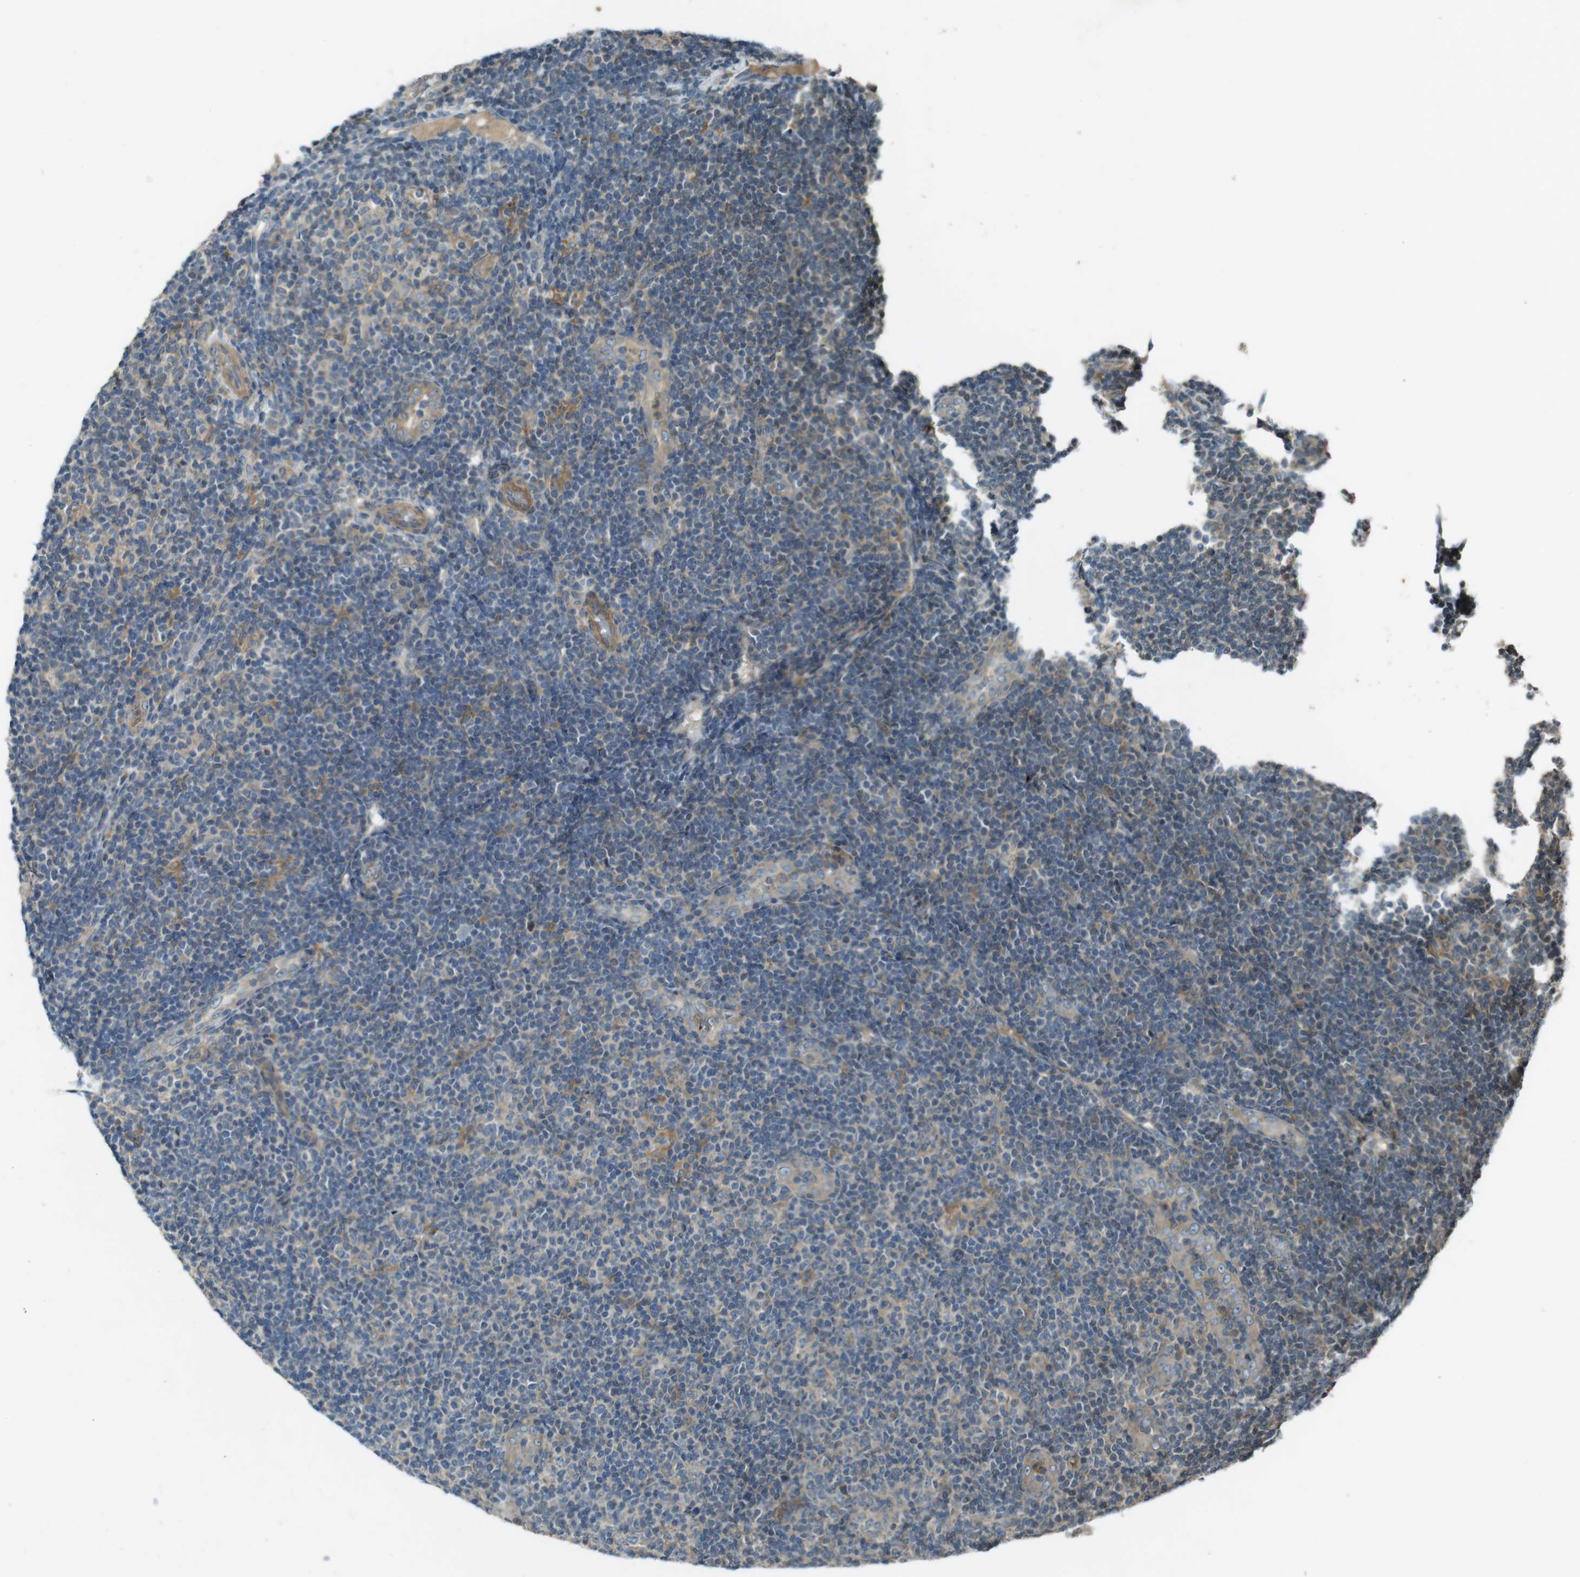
{"staining": {"intensity": "negative", "quantity": "none", "location": "none"}, "tissue": "lymphoma", "cell_type": "Tumor cells", "image_type": "cancer", "snomed": [{"axis": "morphology", "description": "Malignant lymphoma, non-Hodgkin's type, Low grade"}, {"axis": "topography", "description": "Lymph node"}], "caption": "Tumor cells are negative for brown protein staining in lymphoma.", "gene": "ZYX", "patient": {"sex": "male", "age": 83}}